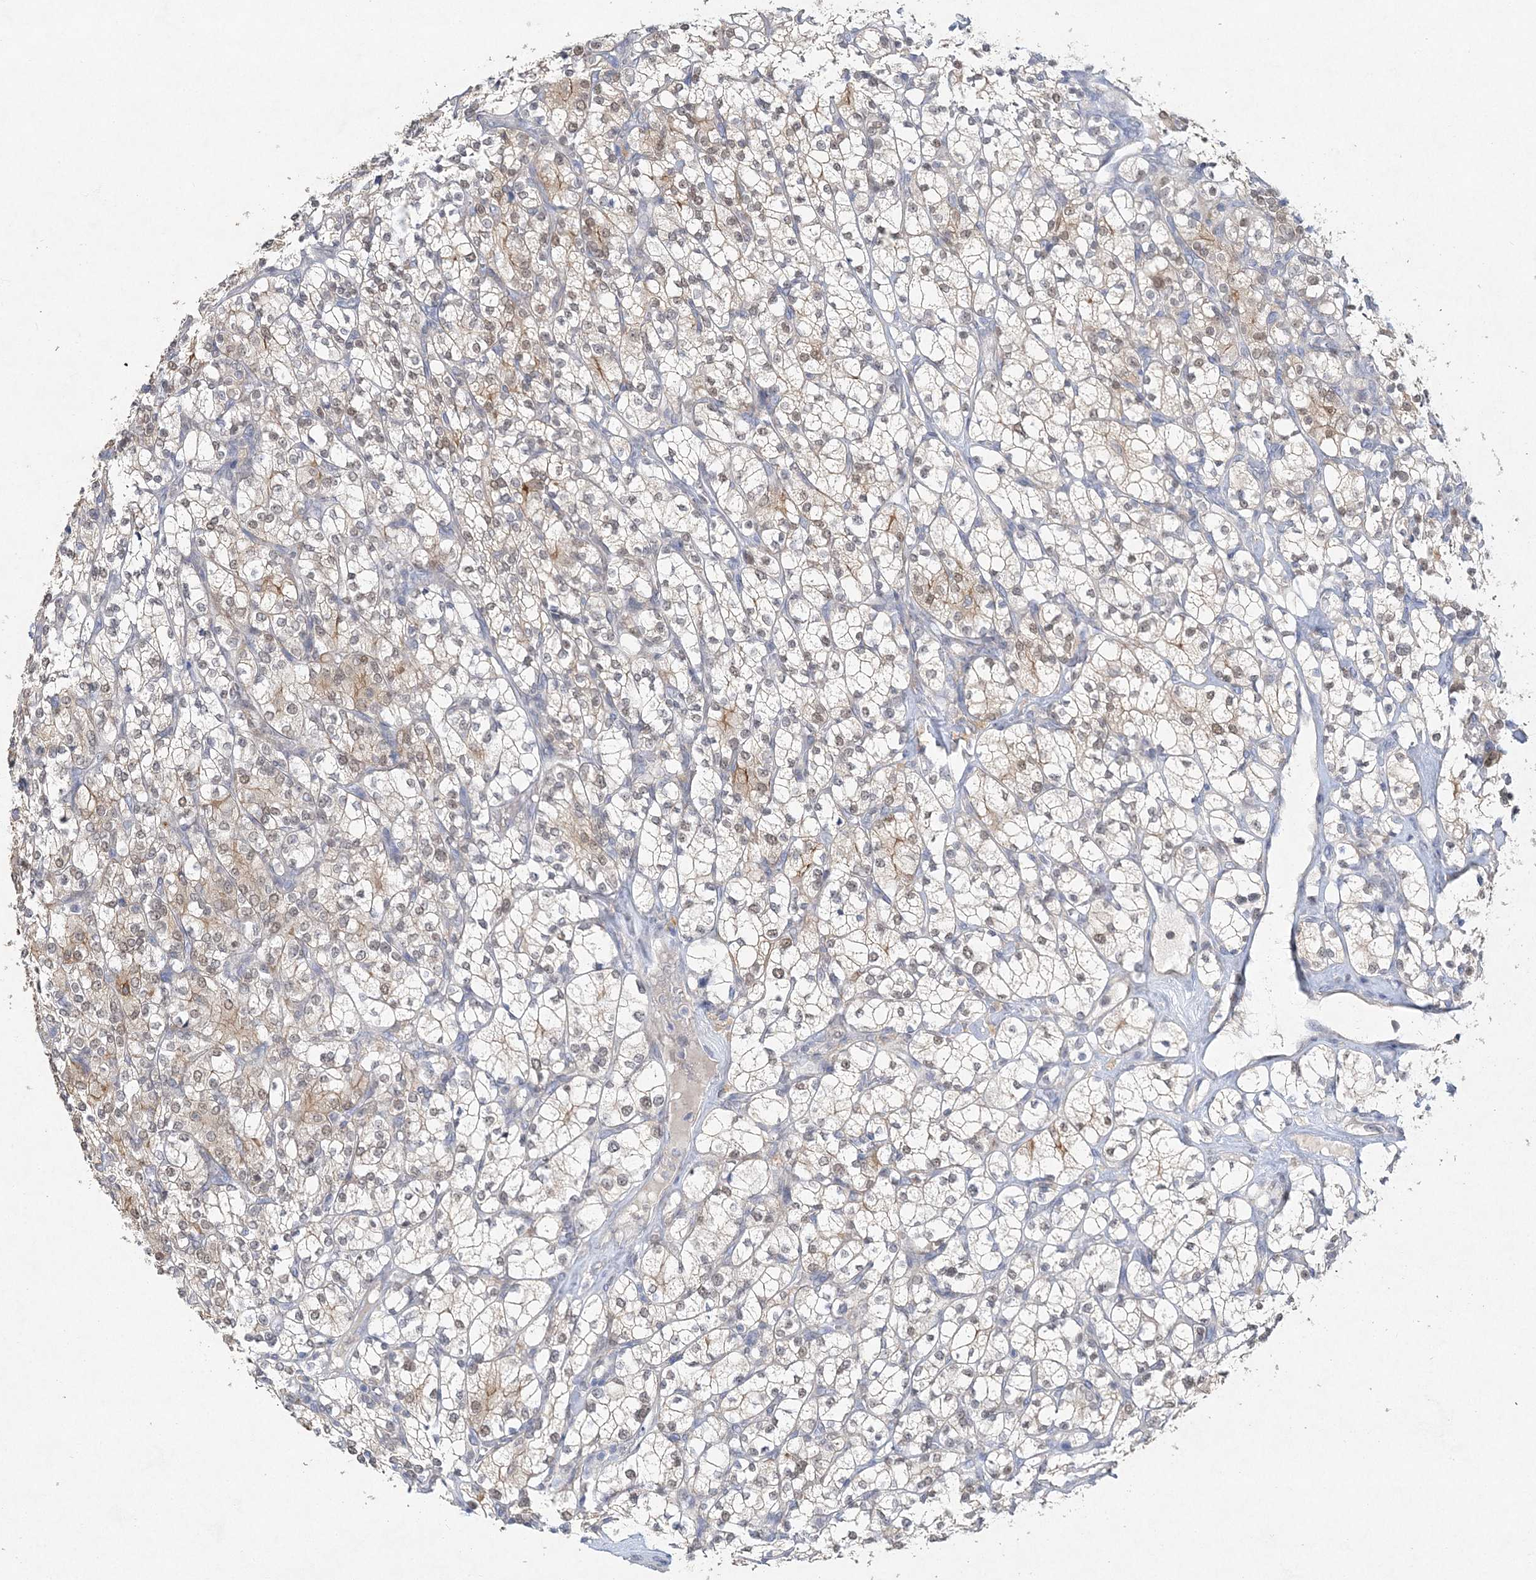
{"staining": {"intensity": "weak", "quantity": "25%-75%", "location": "cytoplasmic/membranous,nuclear"}, "tissue": "renal cancer", "cell_type": "Tumor cells", "image_type": "cancer", "snomed": [{"axis": "morphology", "description": "Adenocarcinoma, NOS"}, {"axis": "topography", "description": "Kidney"}], "caption": "Renal cancer (adenocarcinoma) stained for a protein (brown) exhibits weak cytoplasmic/membranous and nuclear positive staining in approximately 25%-75% of tumor cells.", "gene": "MAT2B", "patient": {"sex": "male", "age": 77}}